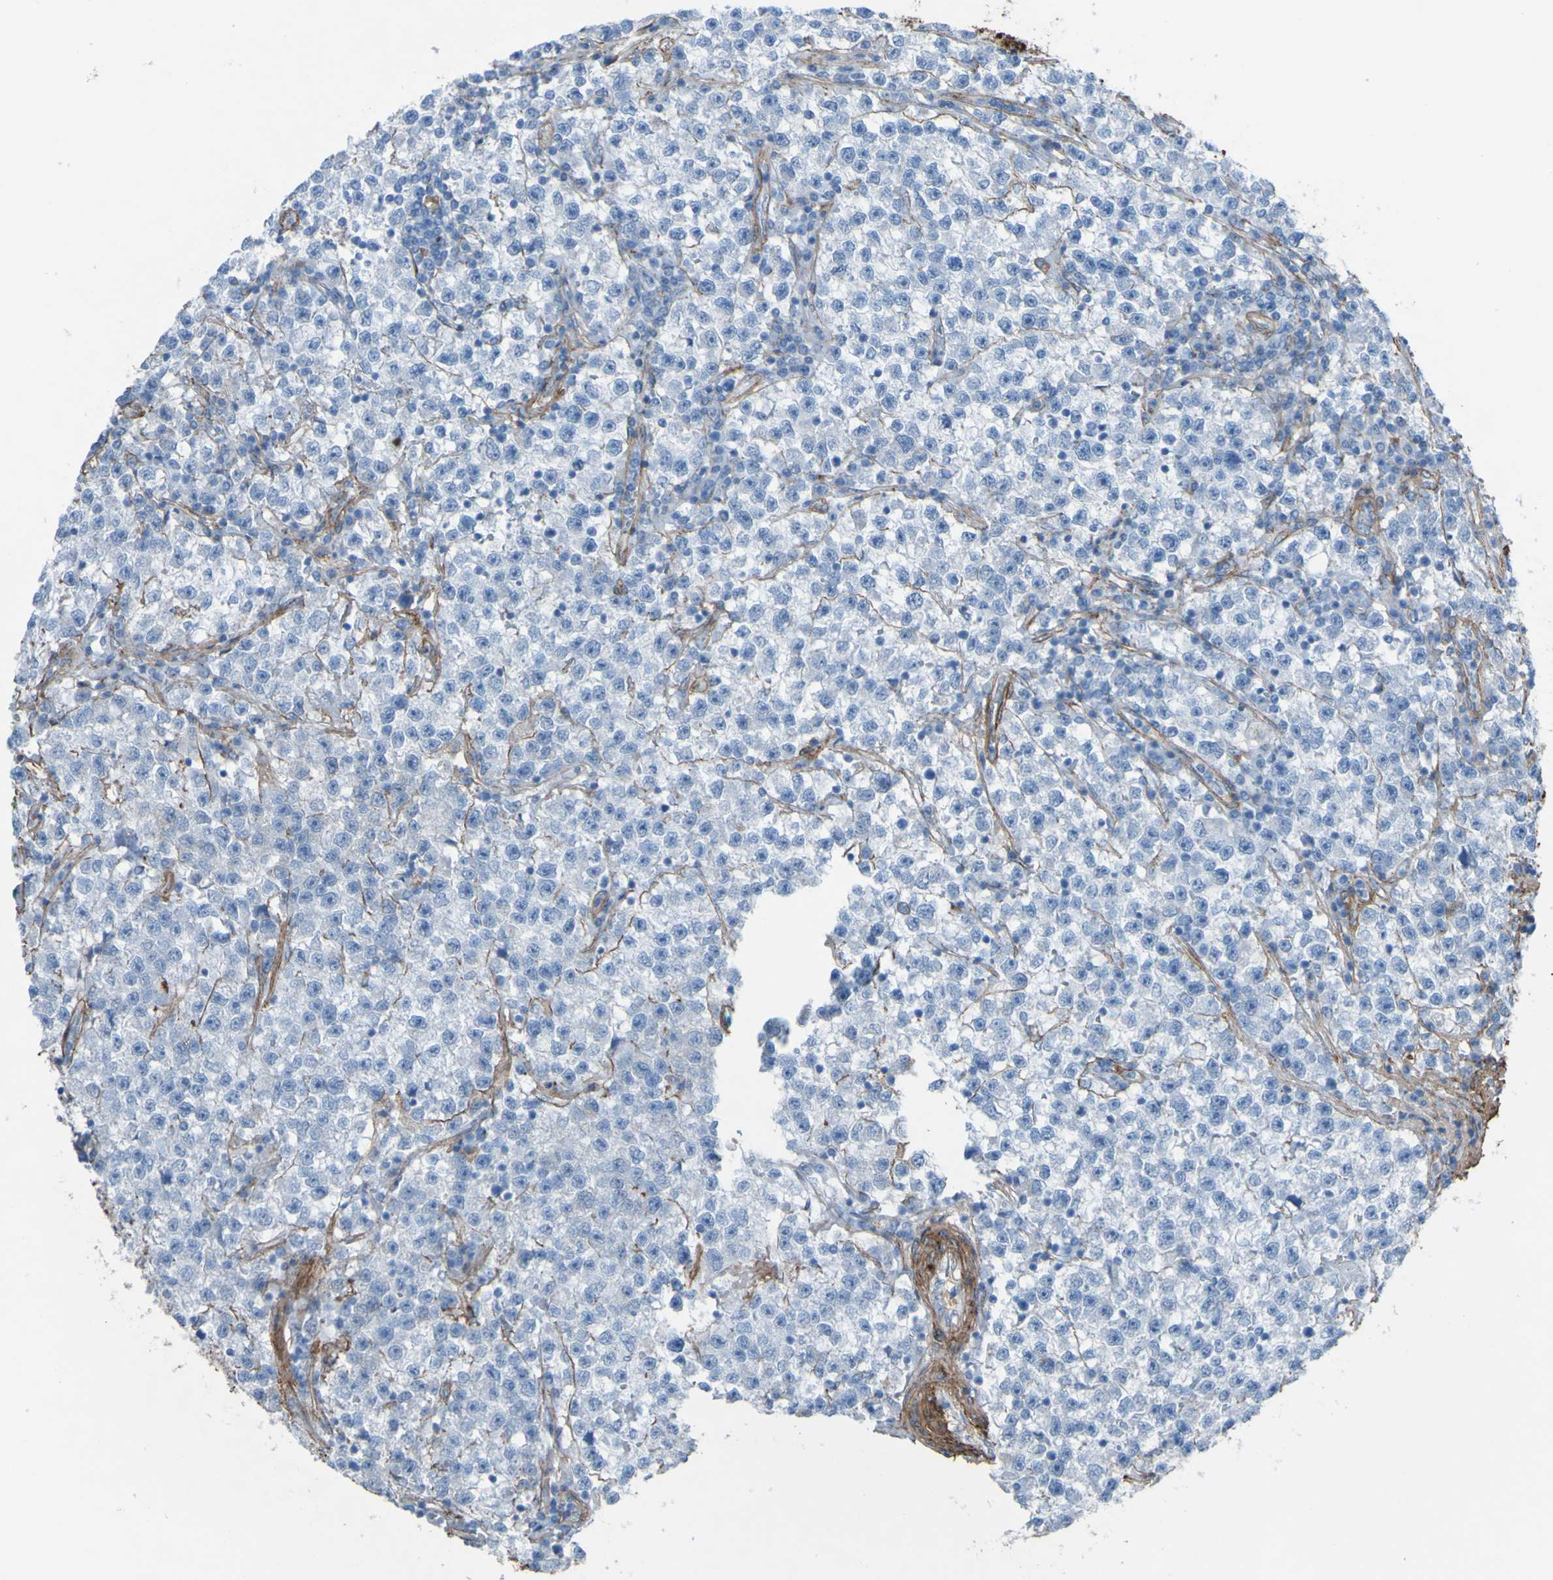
{"staining": {"intensity": "negative", "quantity": "none", "location": "none"}, "tissue": "testis cancer", "cell_type": "Tumor cells", "image_type": "cancer", "snomed": [{"axis": "morphology", "description": "Seminoma, NOS"}, {"axis": "topography", "description": "Testis"}], "caption": "This is an IHC image of human testis cancer (seminoma). There is no expression in tumor cells.", "gene": "COL4A2", "patient": {"sex": "male", "age": 22}}